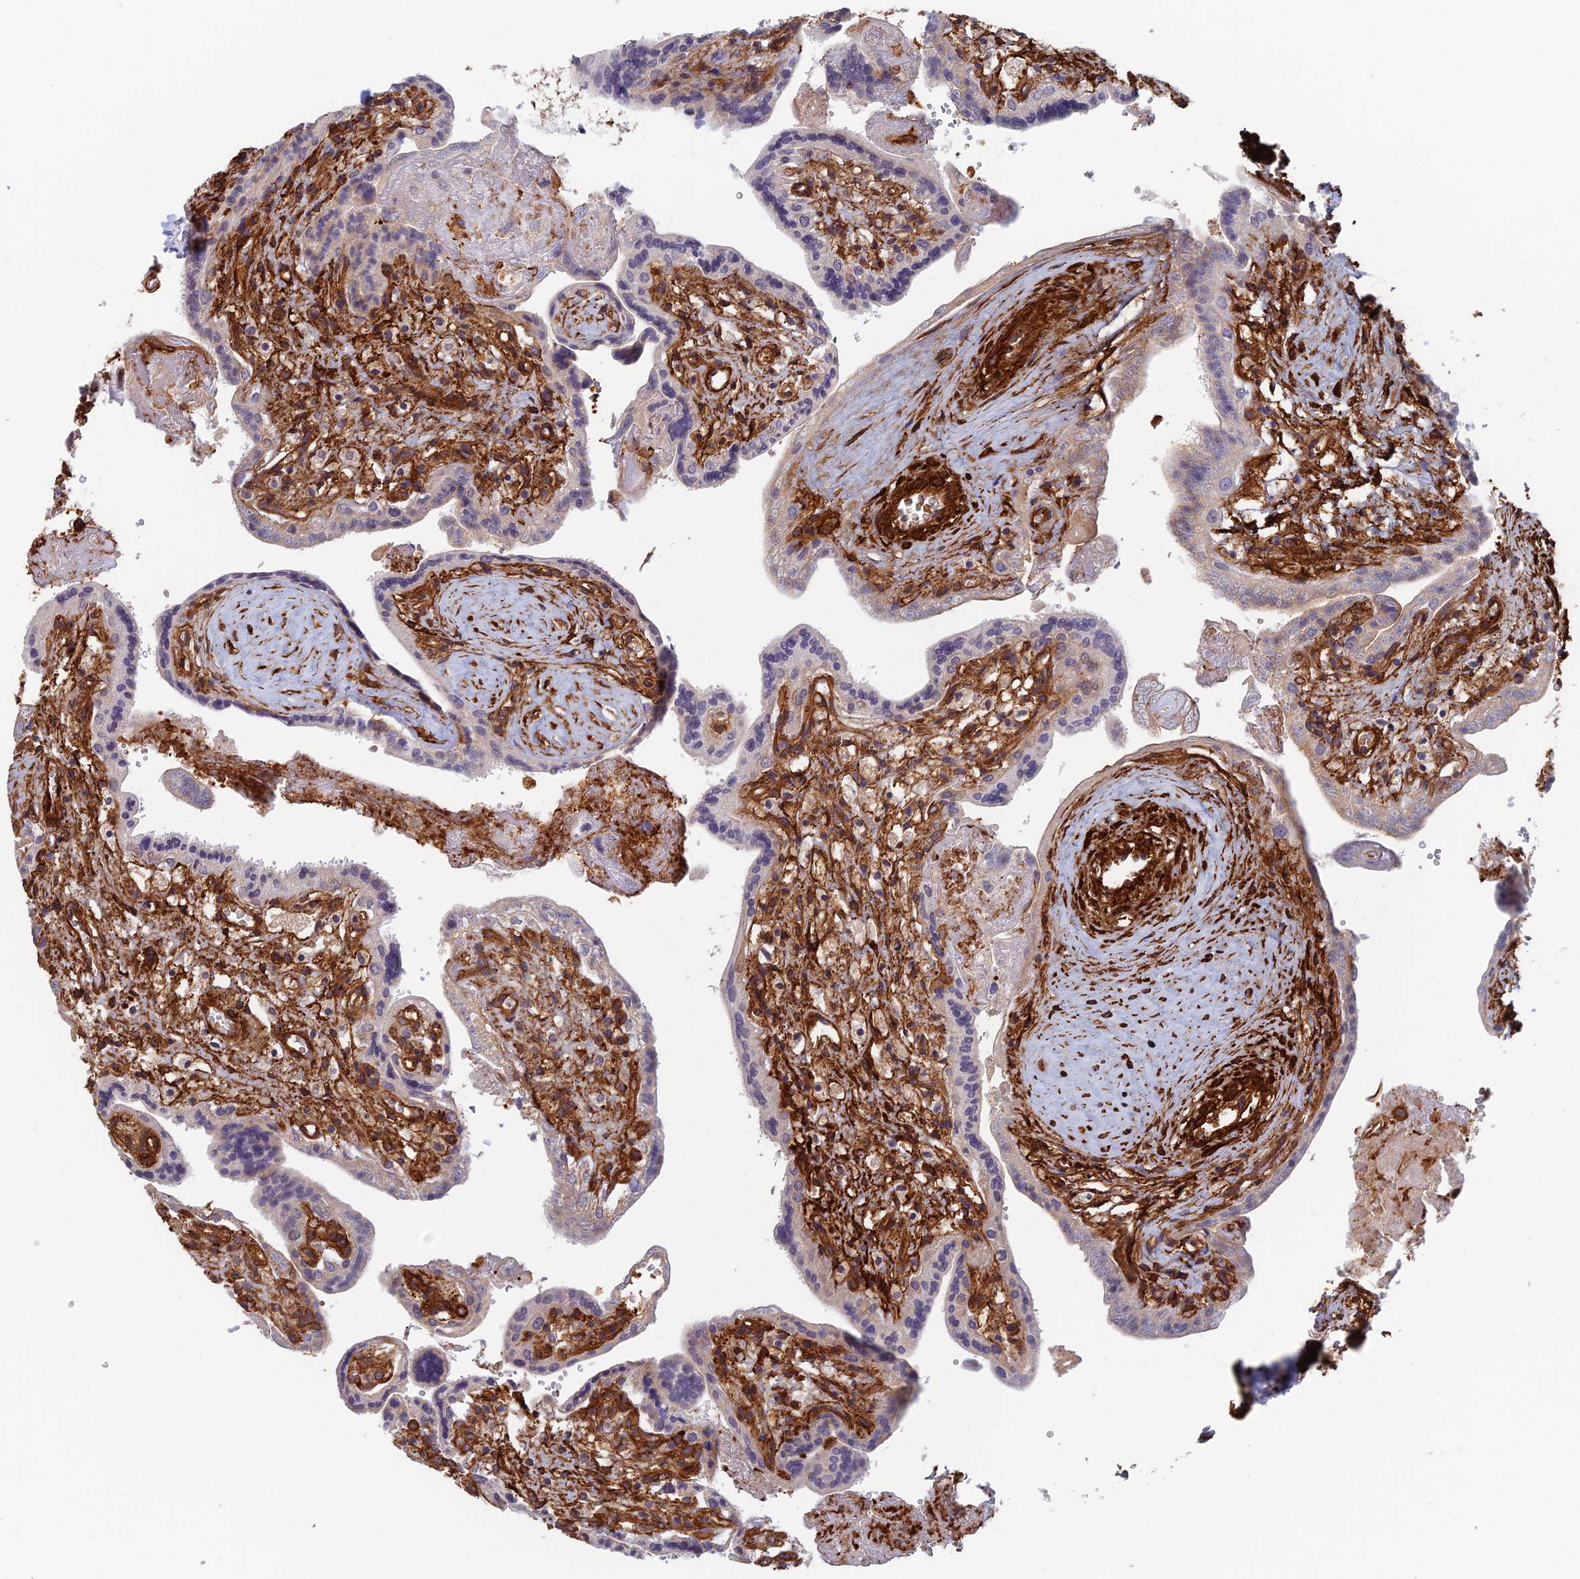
{"staining": {"intensity": "negative", "quantity": "none", "location": "none"}, "tissue": "placenta", "cell_type": "Trophoblastic cells", "image_type": "normal", "snomed": [{"axis": "morphology", "description": "Normal tissue, NOS"}, {"axis": "topography", "description": "Placenta"}], "caption": "Photomicrograph shows no significant protein positivity in trophoblastic cells of benign placenta.", "gene": "PAK4", "patient": {"sex": "female", "age": 37}}